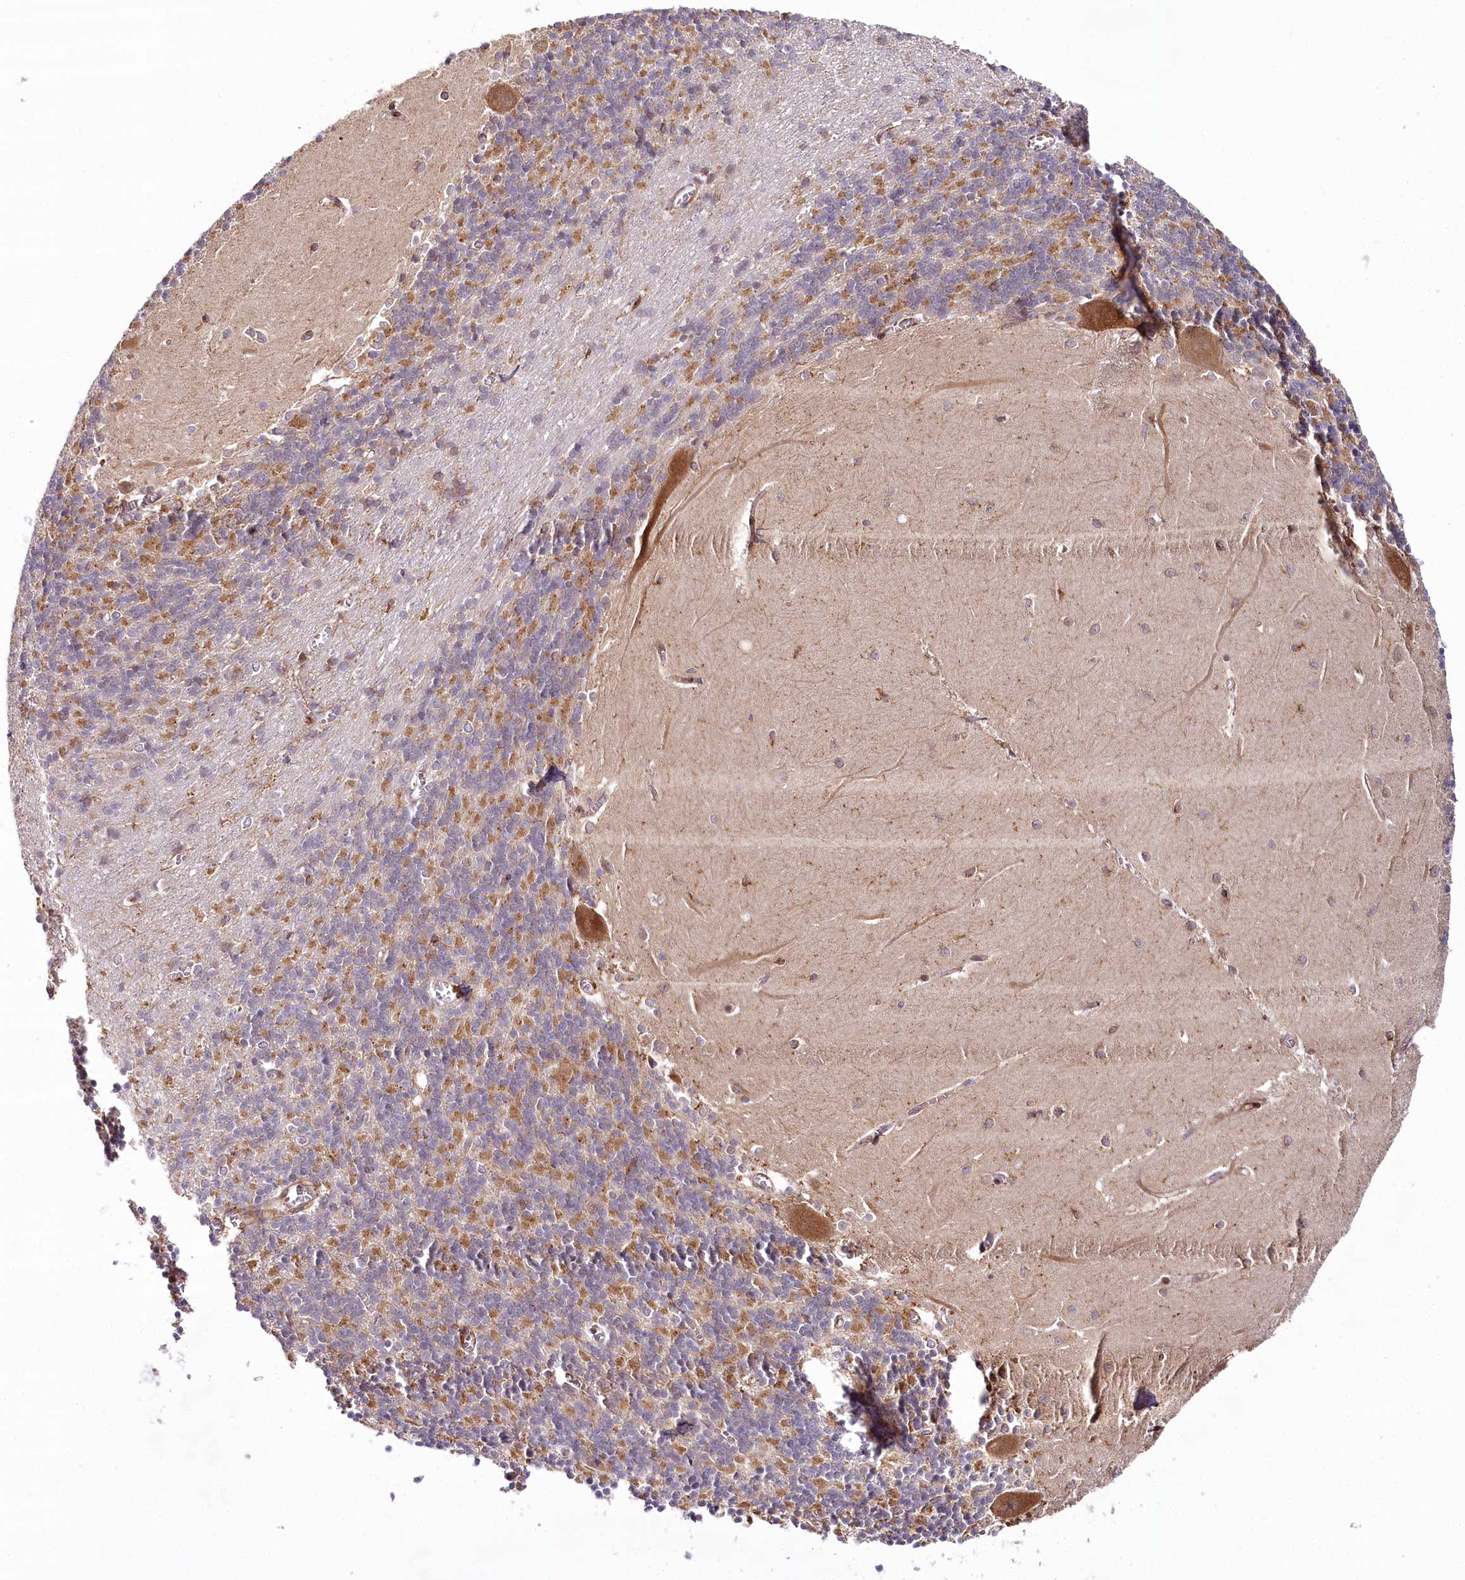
{"staining": {"intensity": "moderate", "quantity": ">75%", "location": "cytoplasmic/membranous"}, "tissue": "cerebellum", "cell_type": "Cells in granular layer", "image_type": "normal", "snomed": [{"axis": "morphology", "description": "Normal tissue, NOS"}, {"axis": "topography", "description": "Cerebellum"}], "caption": "IHC (DAB (3,3'-diaminobenzidine)) staining of unremarkable cerebellum shows moderate cytoplasmic/membranous protein expression in approximately >75% of cells in granular layer.", "gene": "COPG1", "patient": {"sex": "male", "age": 37}}